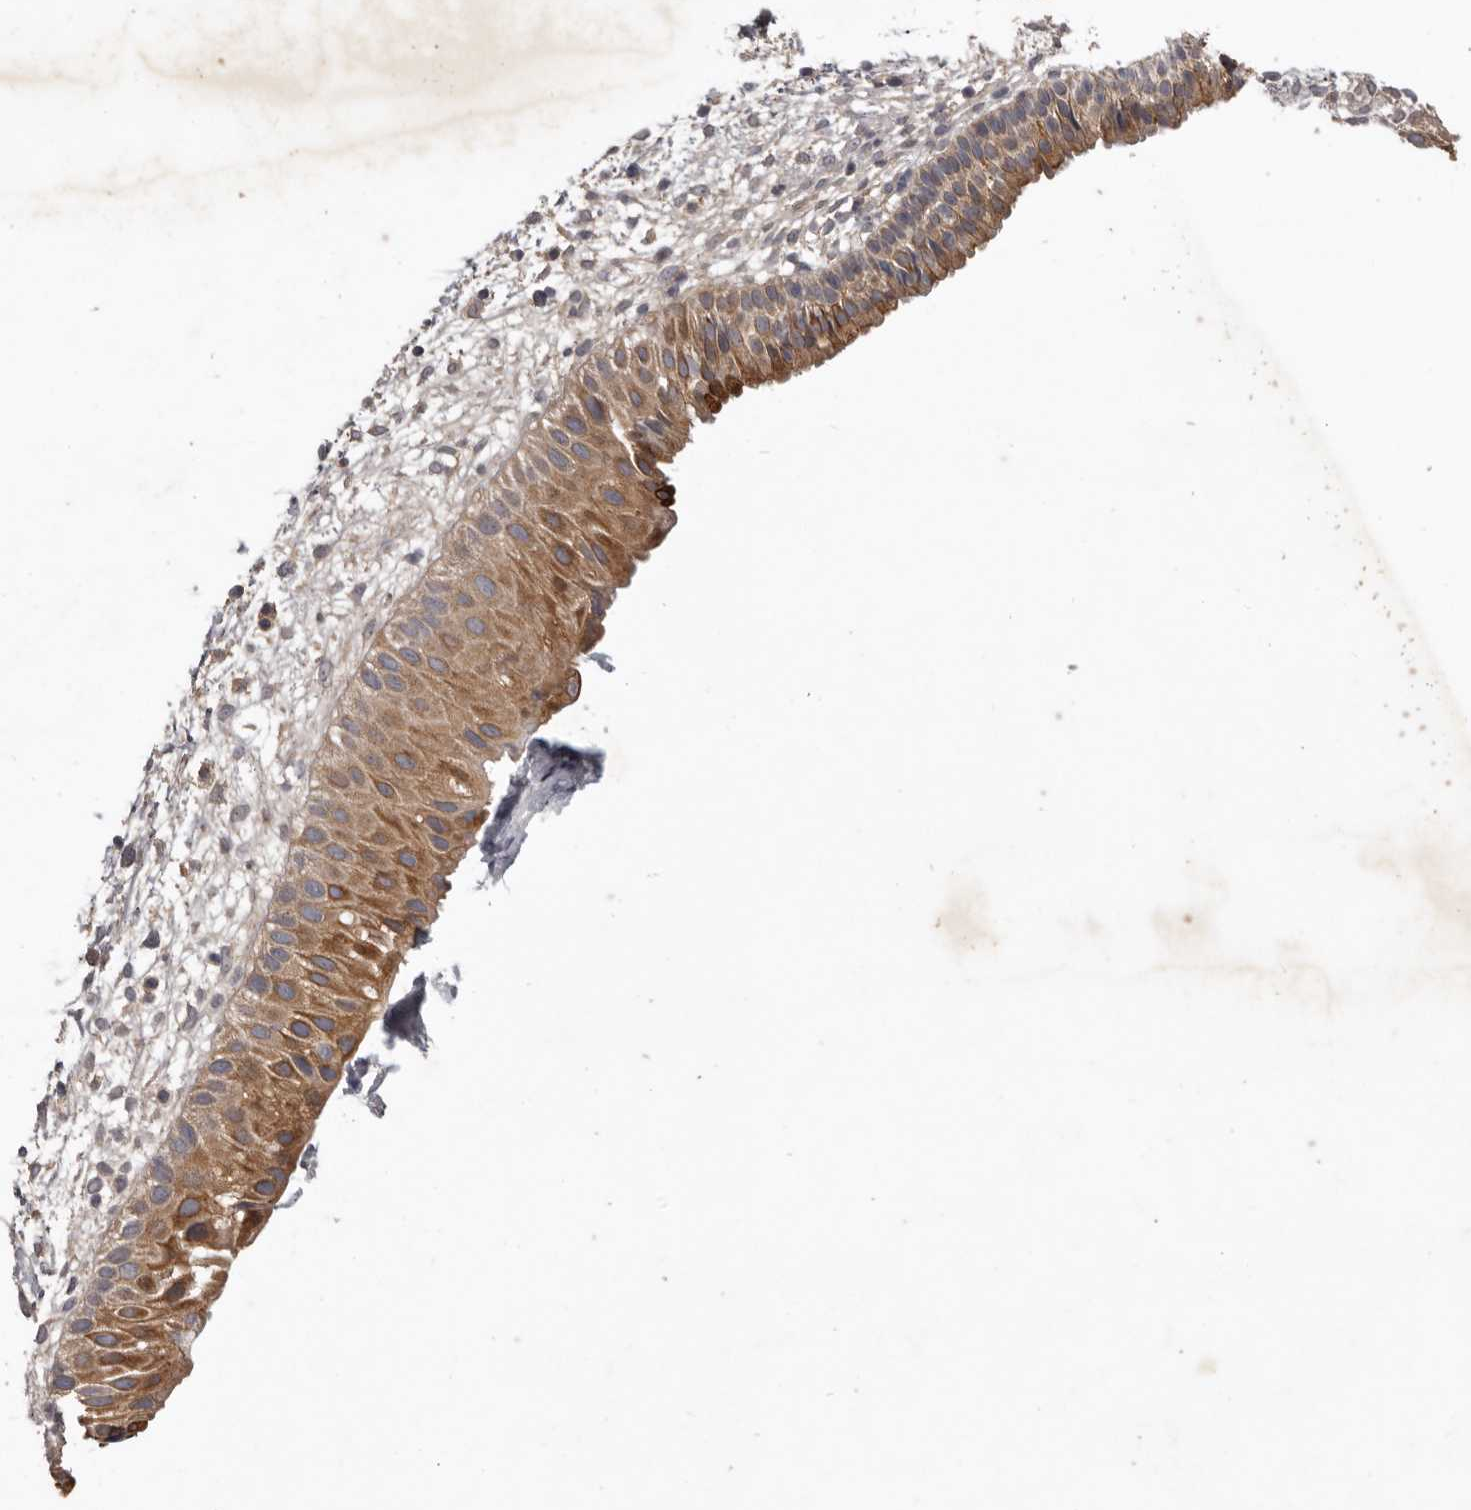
{"staining": {"intensity": "moderate", "quantity": ">75%", "location": "cytoplasmic/membranous"}, "tissue": "nasopharynx", "cell_type": "Respiratory epithelial cells", "image_type": "normal", "snomed": [{"axis": "morphology", "description": "Normal tissue, NOS"}, {"axis": "topography", "description": "Nasopharynx"}], "caption": "A brown stain shows moderate cytoplasmic/membranous positivity of a protein in respiratory epithelial cells of benign human nasopharynx. (IHC, brightfield microscopy, high magnification).", "gene": "NMUR1", "patient": {"sex": "male", "age": 22}}